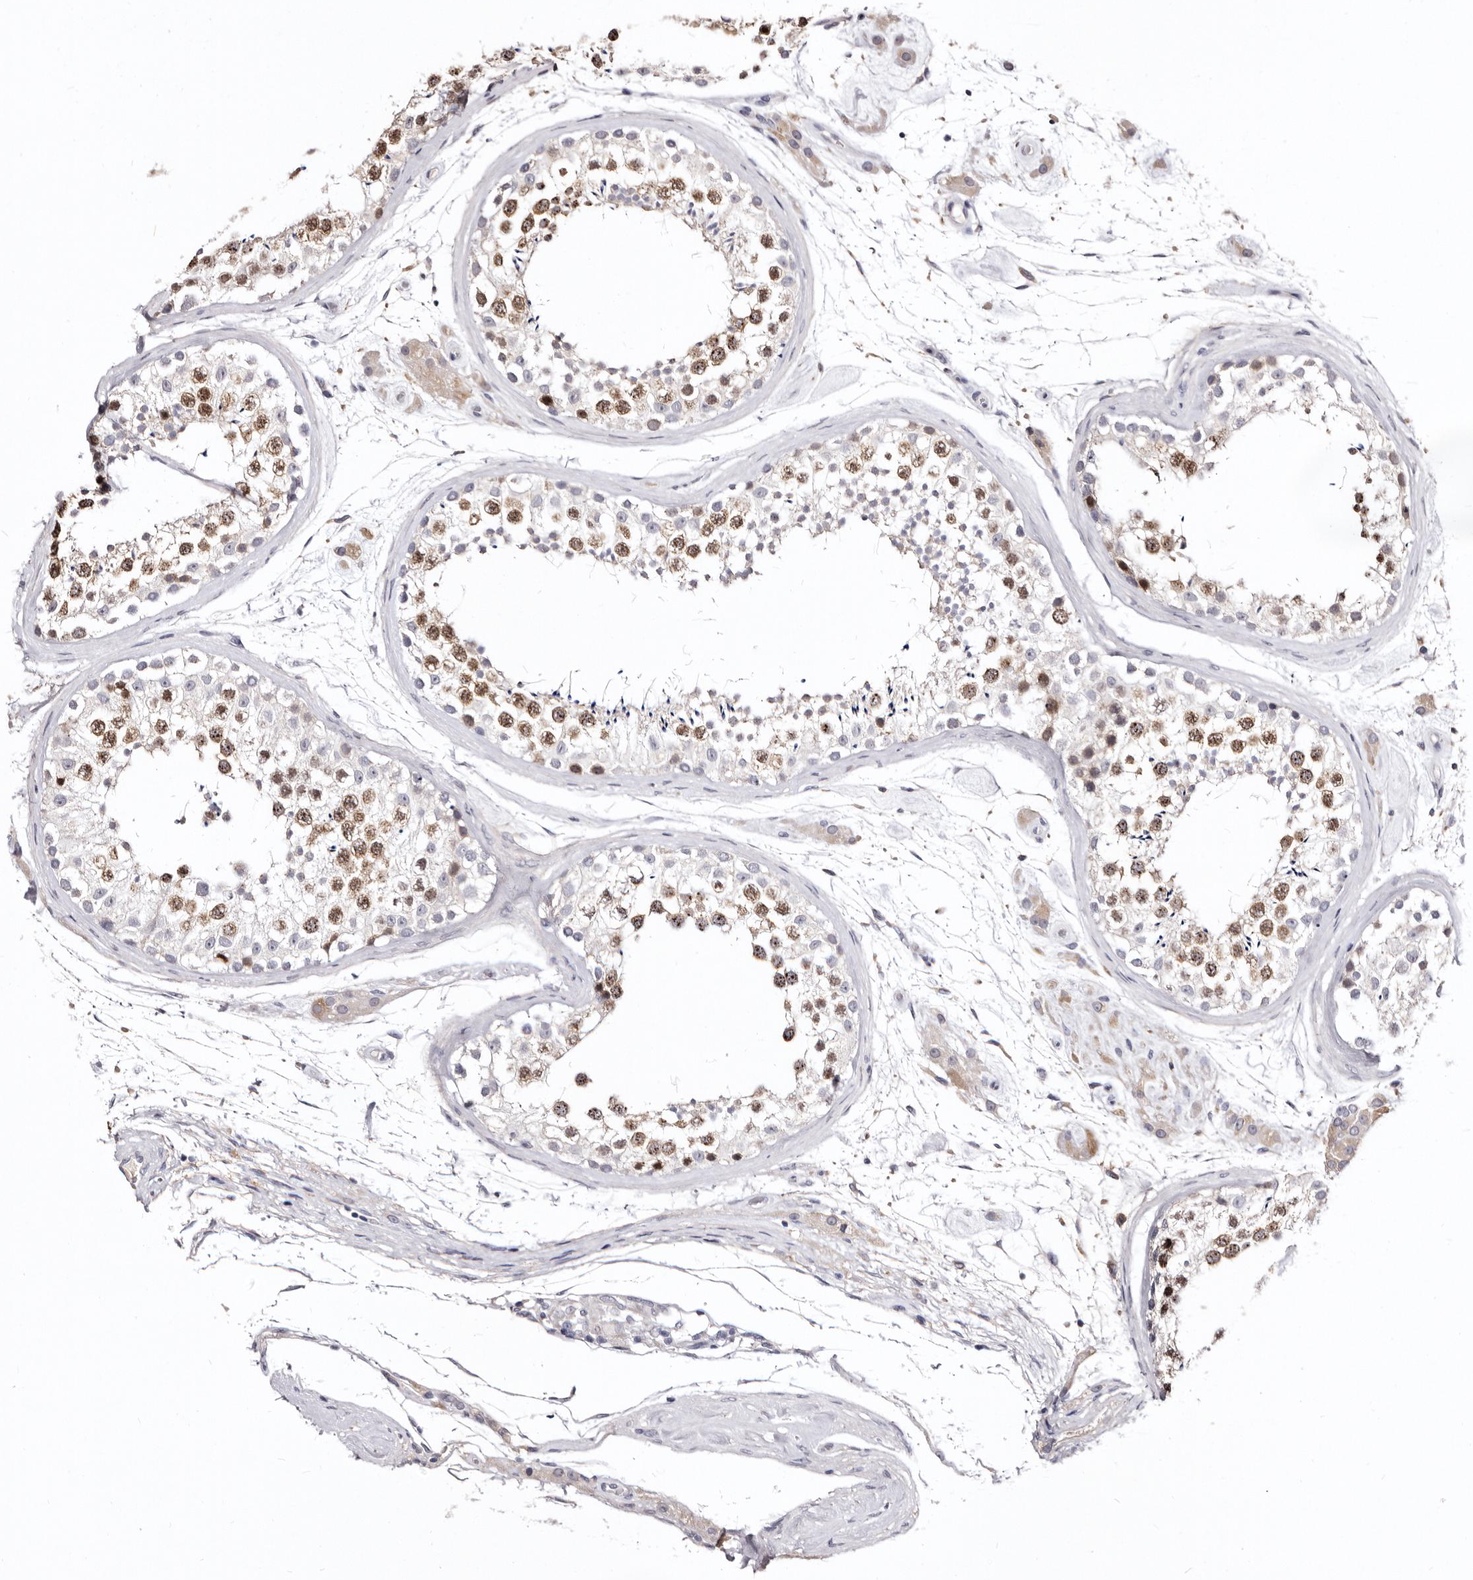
{"staining": {"intensity": "moderate", "quantity": ">75%", "location": "nuclear"}, "tissue": "testis", "cell_type": "Cells in seminiferous ducts", "image_type": "normal", "snomed": [{"axis": "morphology", "description": "Normal tissue, NOS"}, {"axis": "topography", "description": "Testis"}], "caption": "Protein expression analysis of unremarkable testis shows moderate nuclear positivity in approximately >75% of cells in seminiferous ducts.", "gene": "CDCA8", "patient": {"sex": "male", "age": 46}}